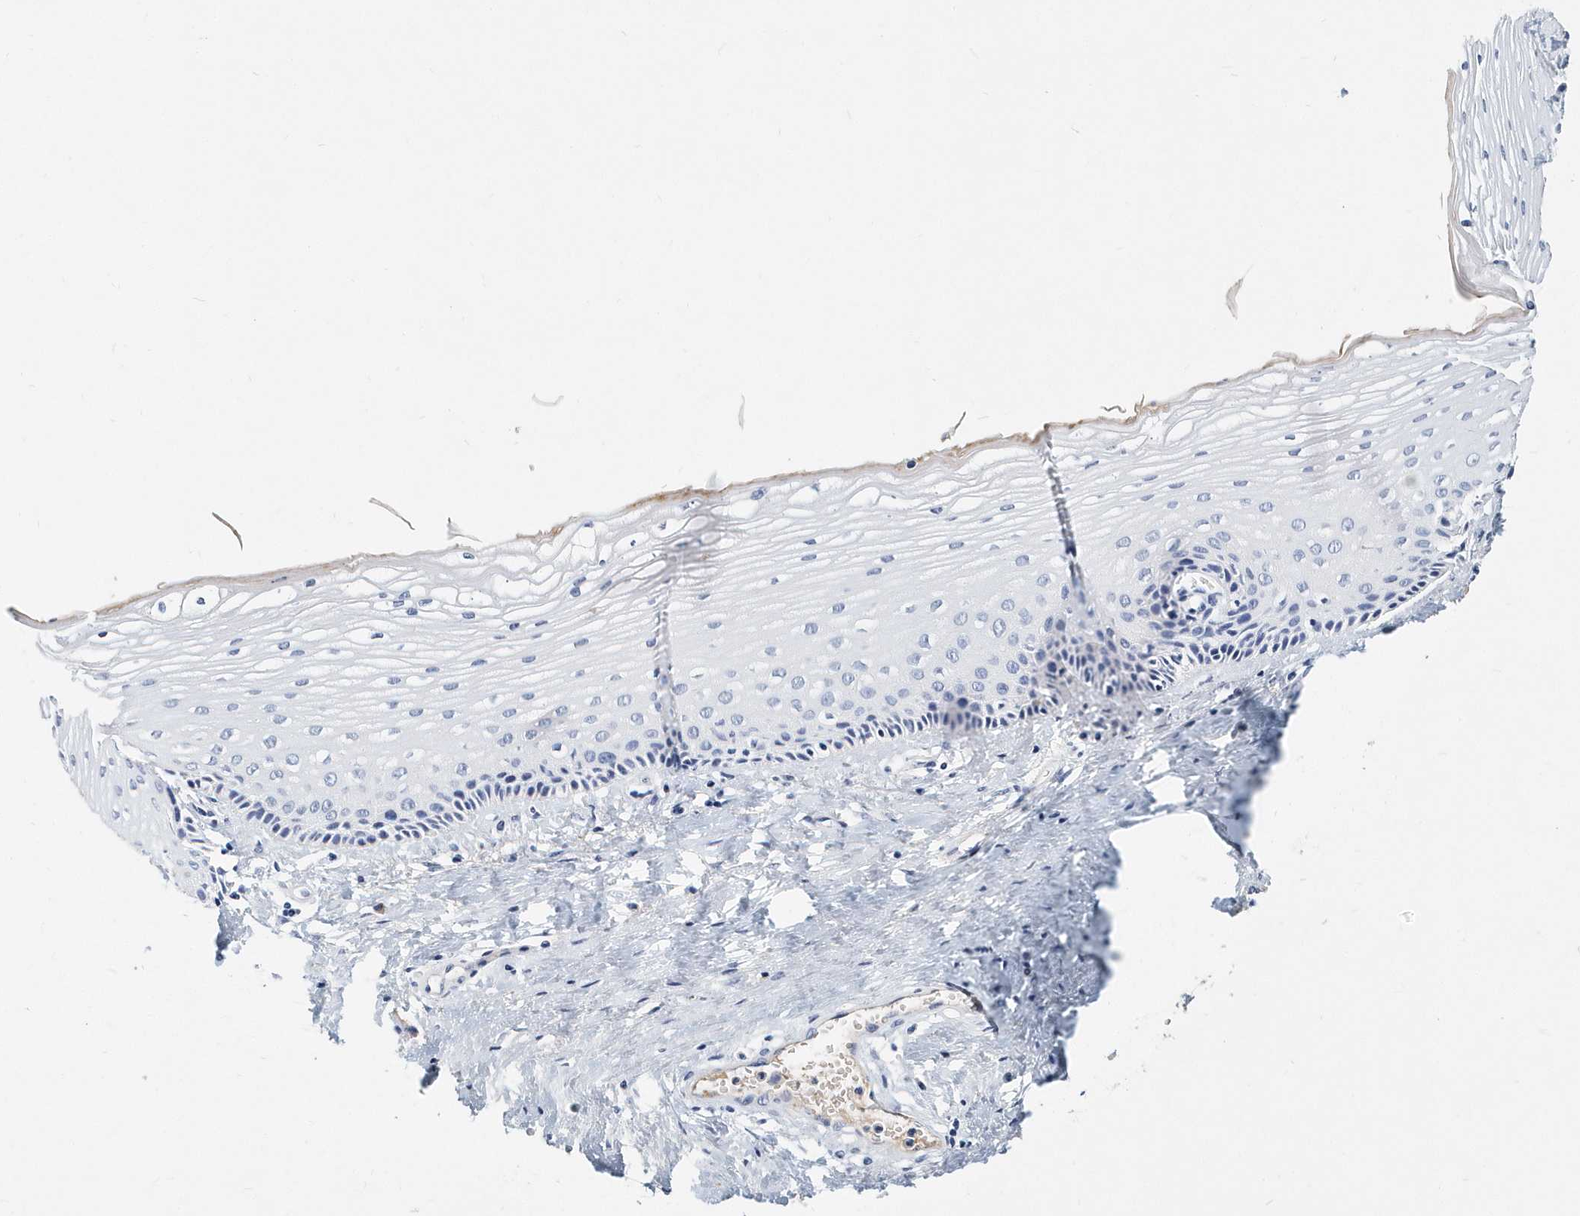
{"staining": {"intensity": "negative", "quantity": "none", "location": "none"}, "tissue": "vagina", "cell_type": "Squamous epithelial cells", "image_type": "normal", "snomed": [{"axis": "morphology", "description": "Normal tissue, NOS"}, {"axis": "topography", "description": "Vagina"}], "caption": "Image shows no protein staining in squamous epithelial cells of normal vagina. Brightfield microscopy of immunohistochemistry stained with DAB (brown) and hematoxylin (blue), captured at high magnification.", "gene": "ITGA2B", "patient": {"sex": "female", "age": 46}}